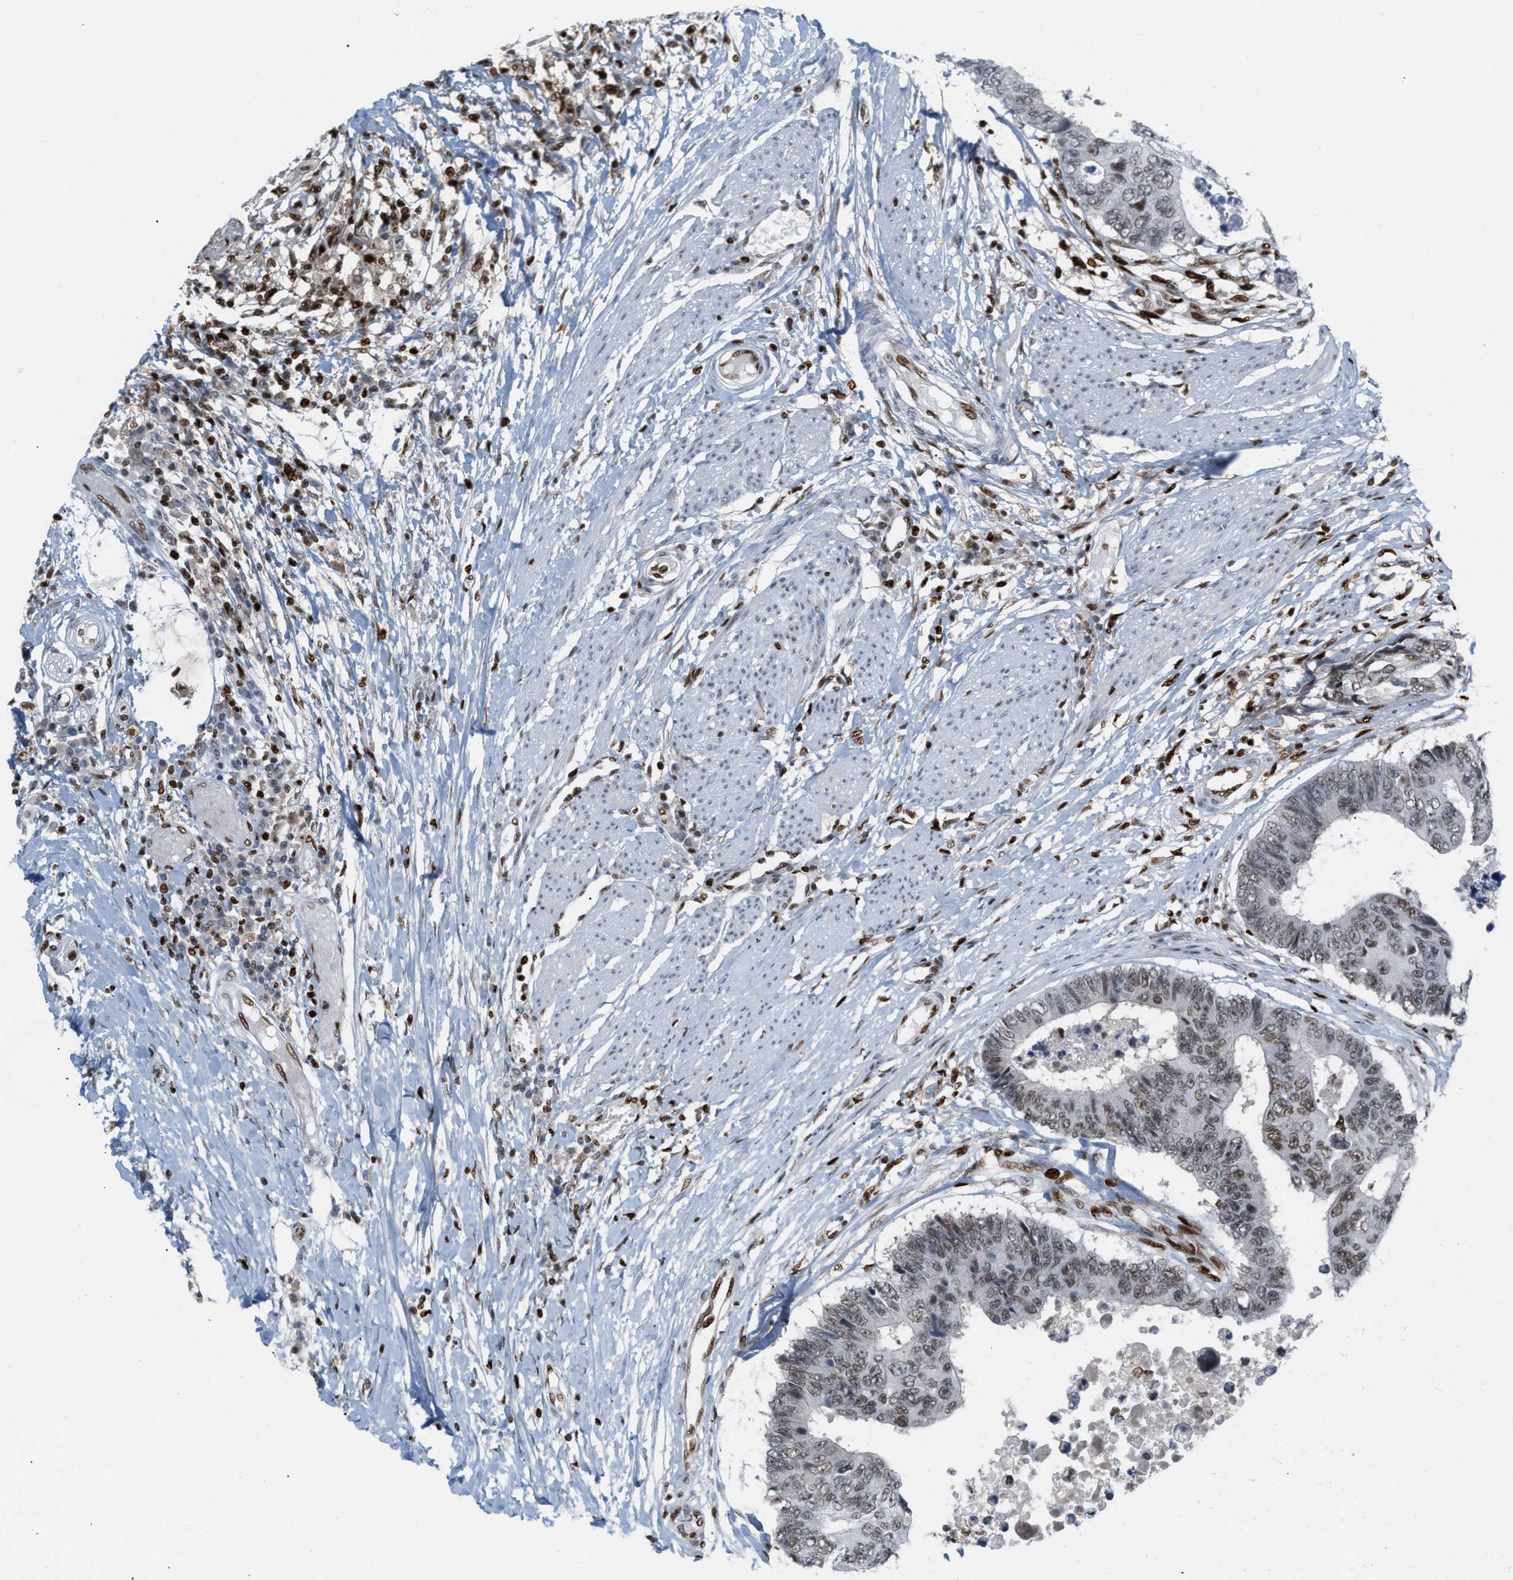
{"staining": {"intensity": "weak", "quantity": "25%-75%", "location": "nuclear"}, "tissue": "colorectal cancer", "cell_type": "Tumor cells", "image_type": "cancer", "snomed": [{"axis": "morphology", "description": "Adenocarcinoma, NOS"}, {"axis": "topography", "description": "Rectum"}], "caption": "There is low levels of weak nuclear positivity in tumor cells of adenocarcinoma (colorectal), as demonstrated by immunohistochemical staining (brown color).", "gene": "RNASEK-C17orf49", "patient": {"sex": "male", "age": 84}}